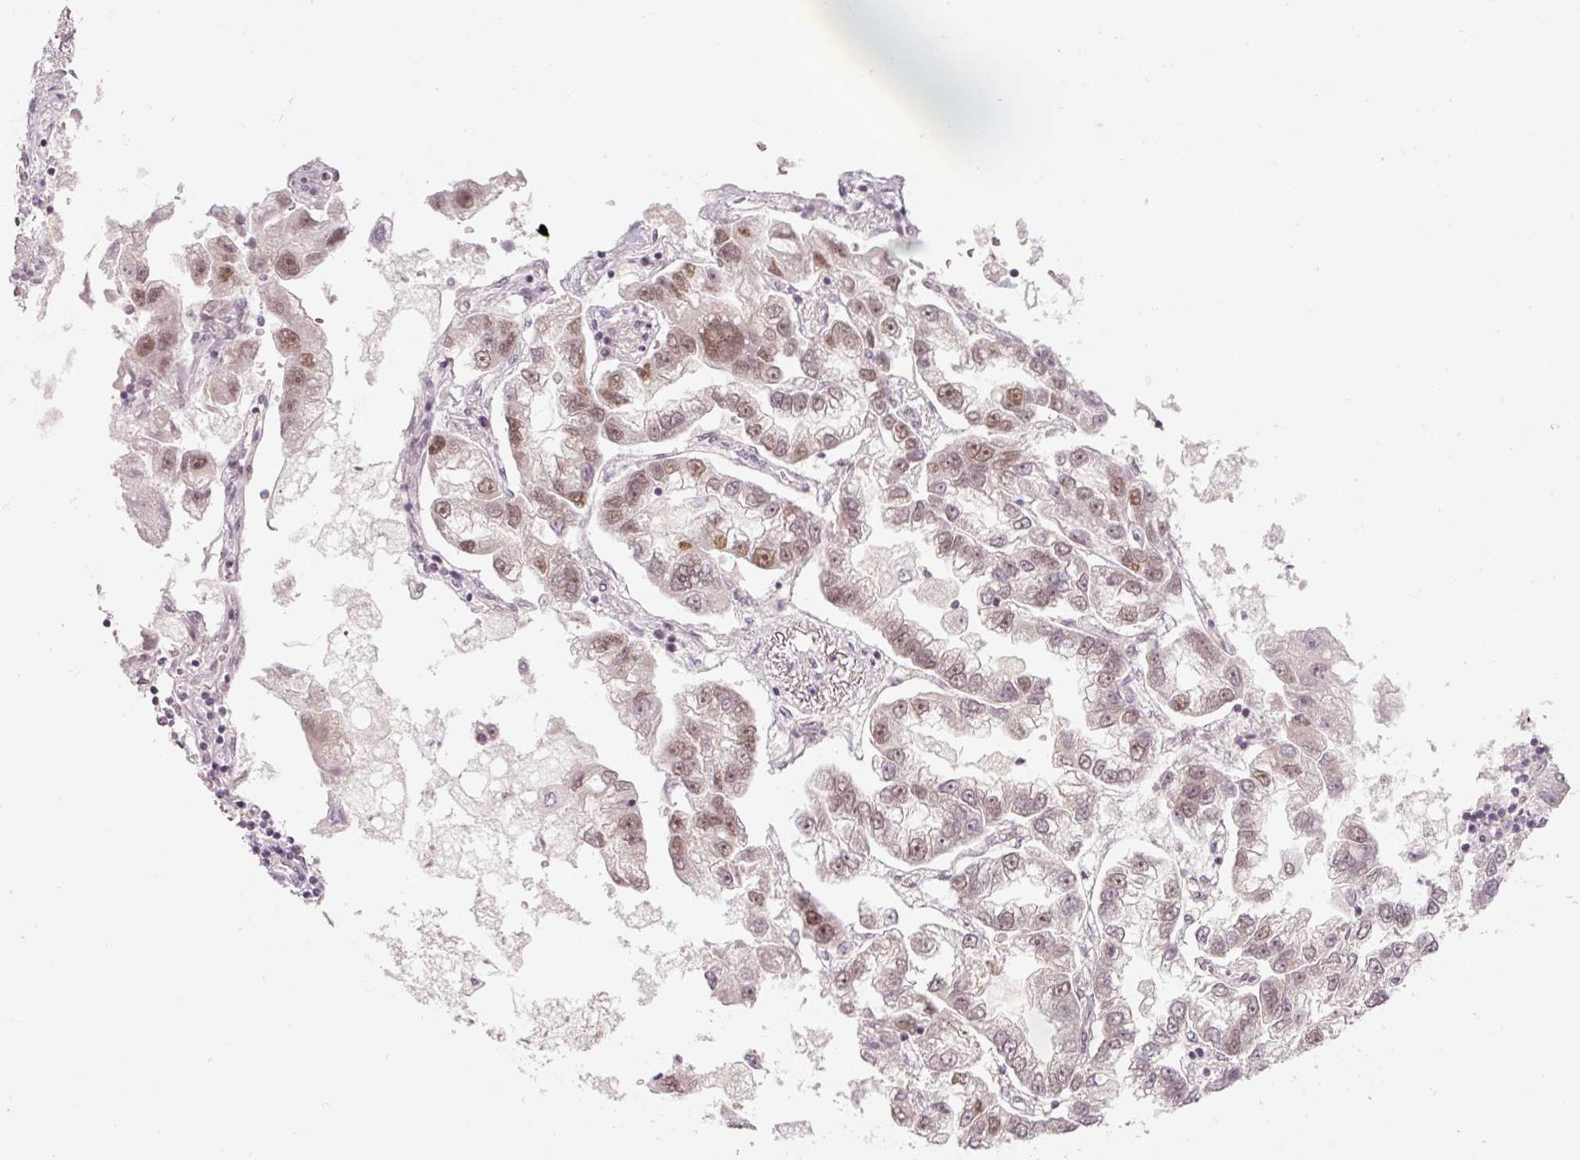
{"staining": {"intensity": "moderate", "quantity": ">75%", "location": "nuclear"}, "tissue": "lung cancer", "cell_type": "Tumor cells", "image_type": "cancer", "snomed": [{"axis": "morphology", "description": "Adenocarcinoma, NOS"}, {"axis": "topography", "description": "Lung"}], "caption": "Human lung cancer (adenocarcinoma) stained for a protein (brown) exhibits moderate nuclear positive staining in about >75% of tumor cells.", "gene": "U2AF2", "patient": {"sex": "female", "age": 54}}